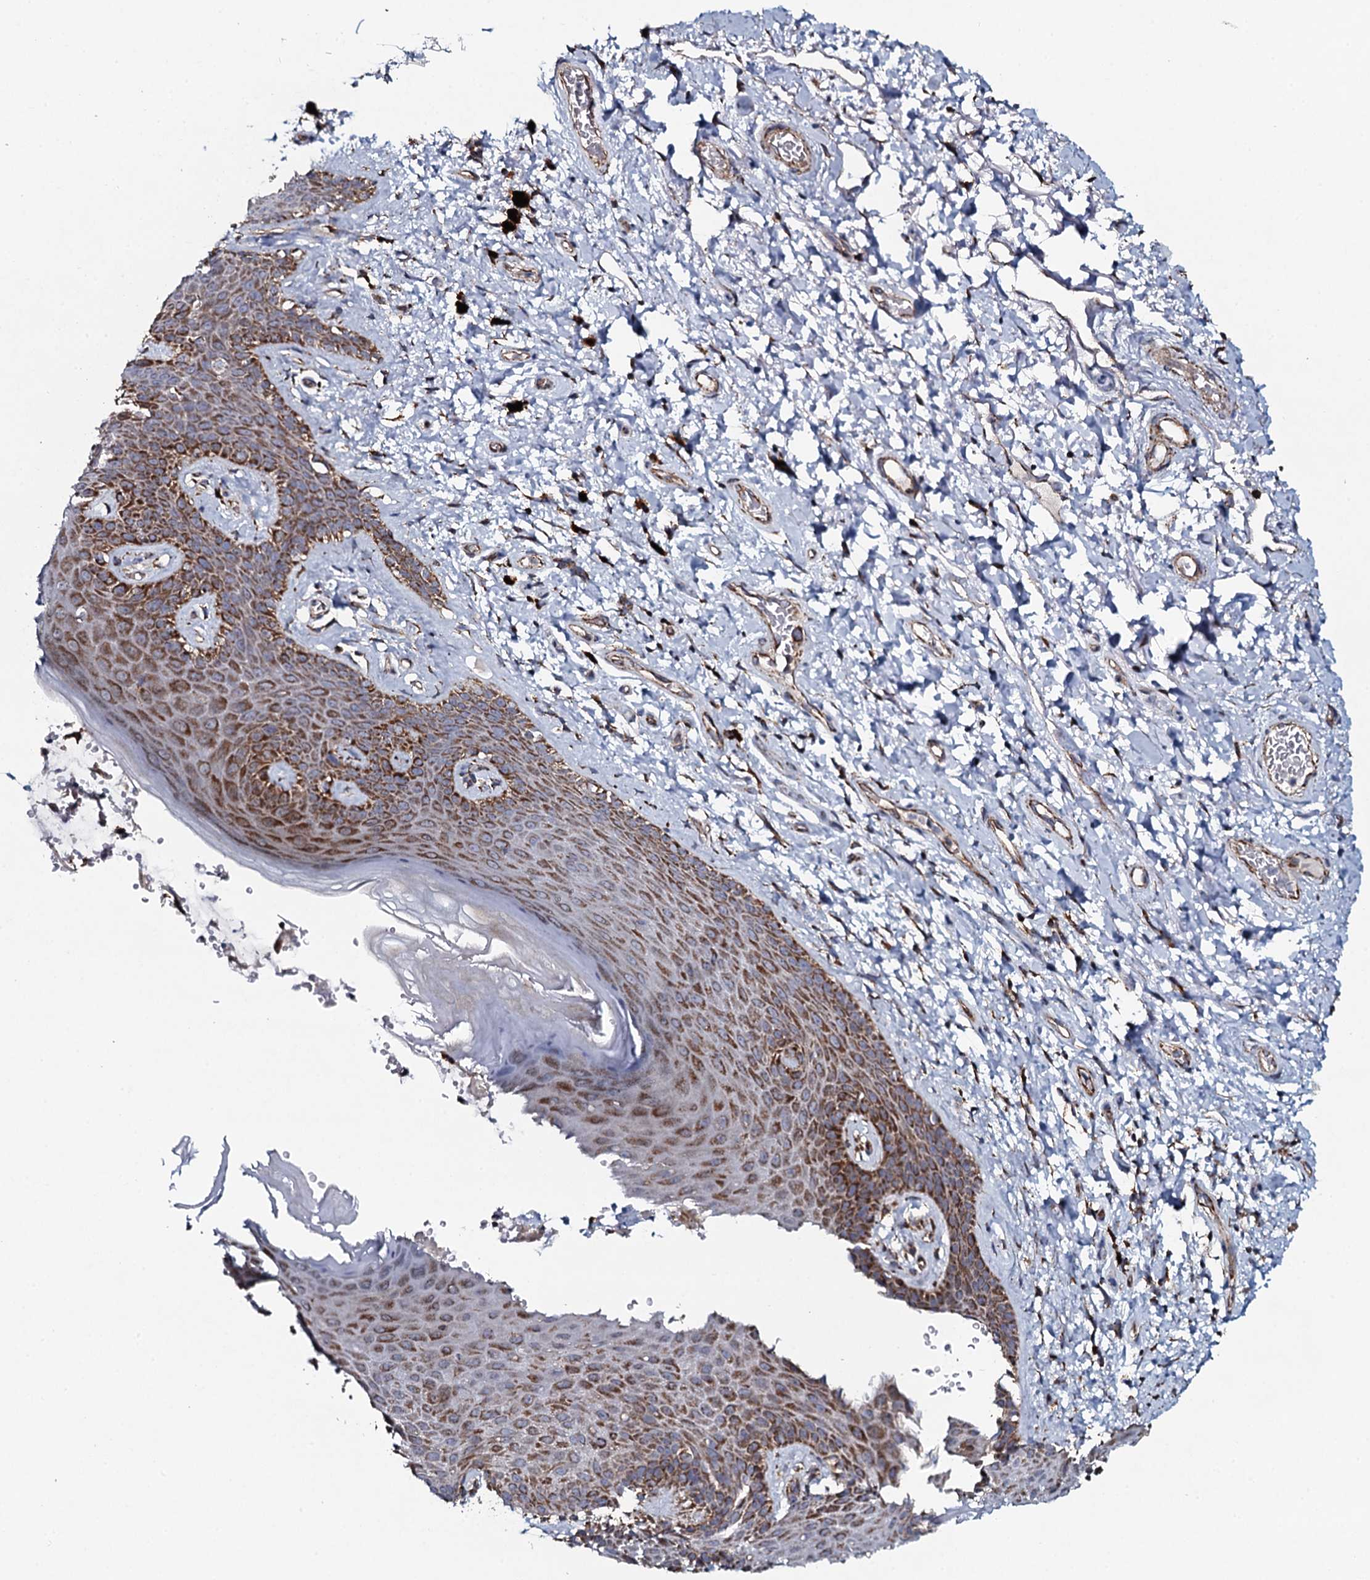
{"staining": {"intensity": "strong", "quantity": ">75%", "location": "cytoplasmic/membranous"}, "tissue": "skin", "cell_type": "Epidermal cells", "image_type": "normal", "snomed": [{"axis": "morphology", "description": "Normal tissue, NOS"}, {"axis": "topography", "description": "Anal"}], "caption": "Strong cytoplasmic/membranous staining for a protein is seen in about >75% of epidermal cells of benign skin using immunohistochemistry (IHC).", "gene": "EVC2", "patient": {"sex": "female", "age": 46}}